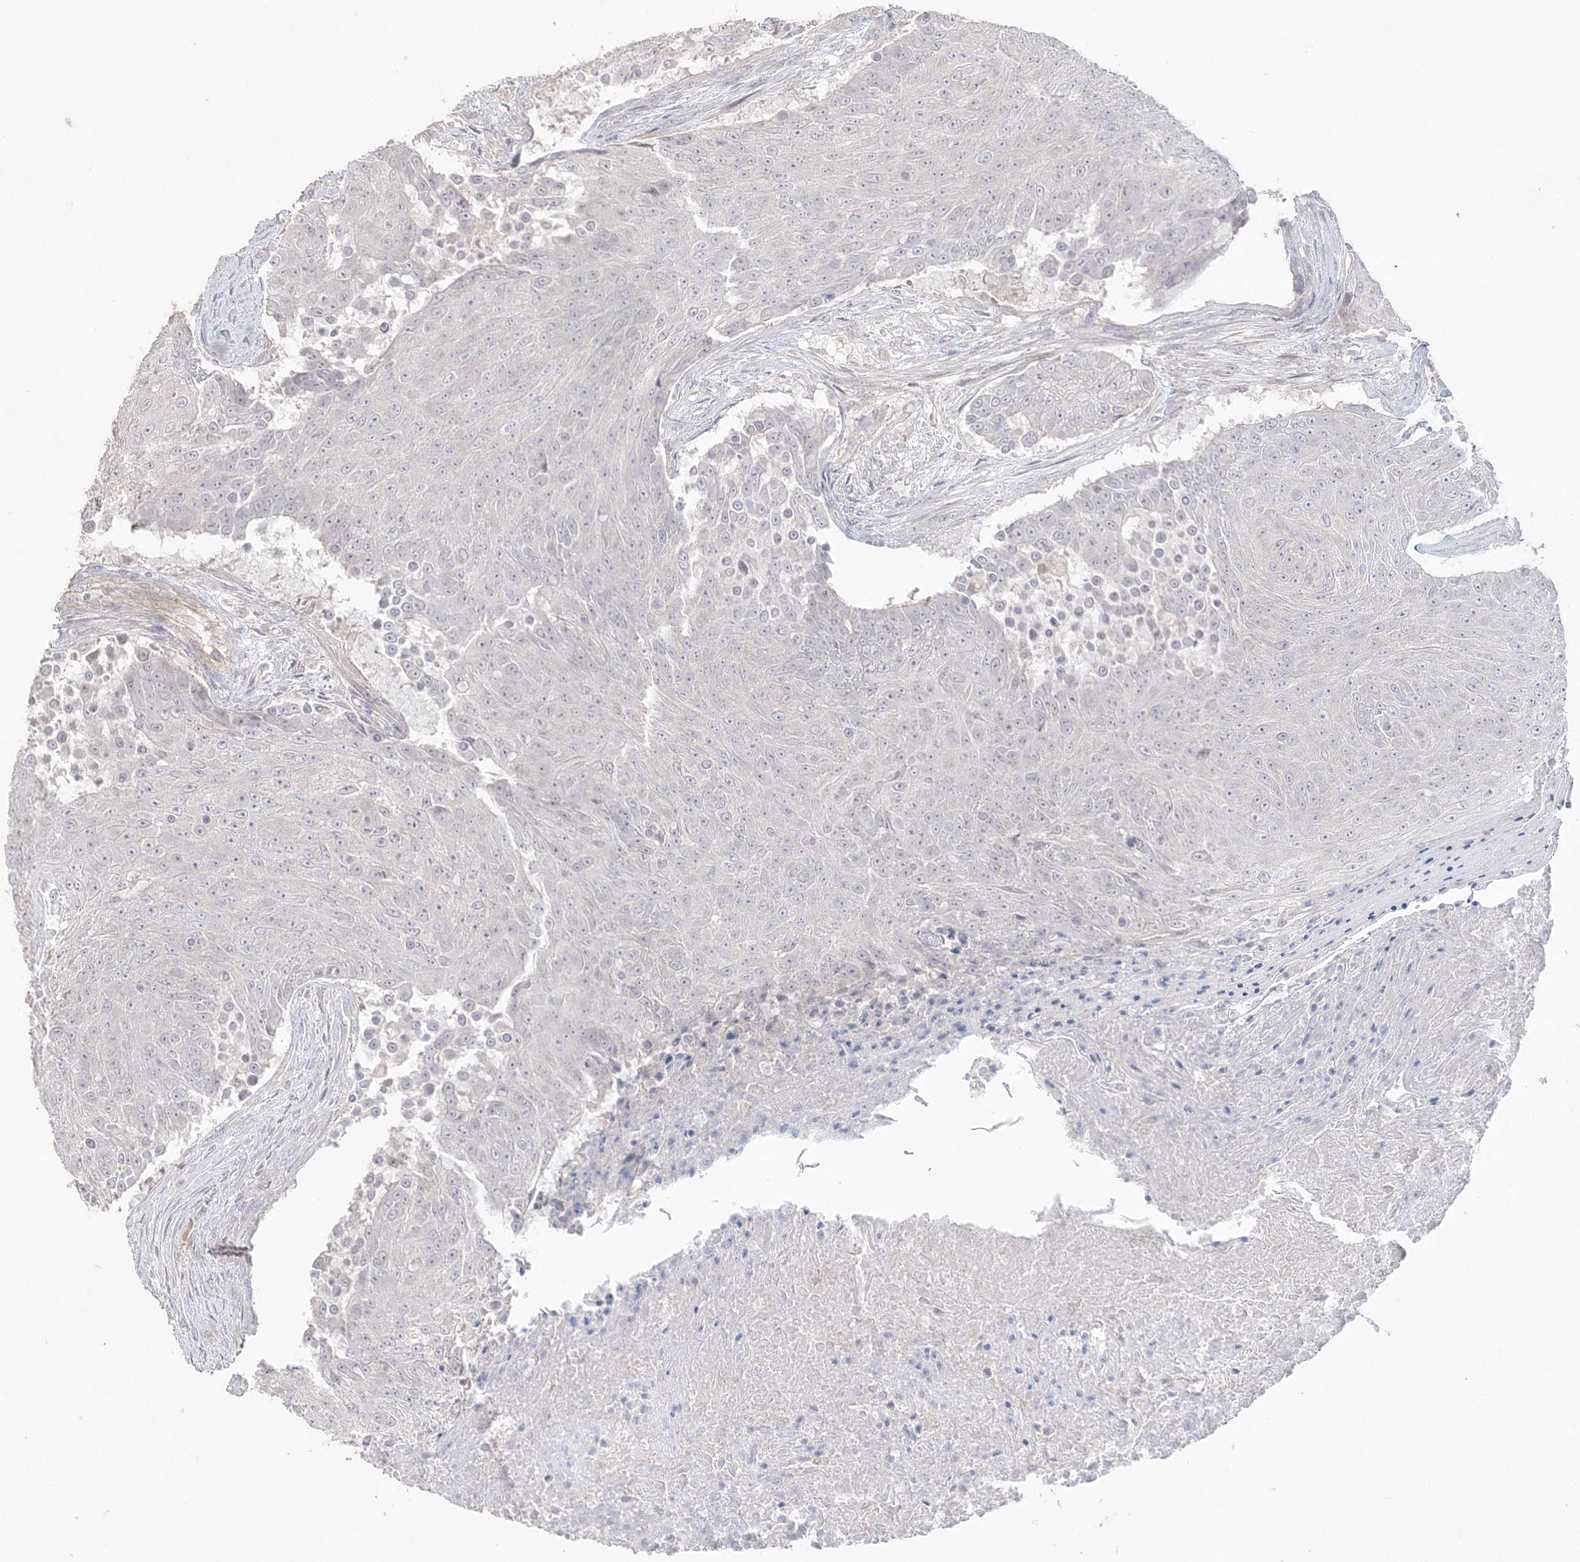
{"staining": {"intensity": "negative", "quantity": "none", "location": "none"}, "tissue": "urothelial cancer", "cell_type": "Tumor cells", "image_type": "cancer", "snomed": [{"axis": "morphology", "description": "Urothelial carcinoma, High grade"}, {"axis": "topography", "description": "Urinary bladder"}], "caption": "This is an immunohistochemistry photomicrograph of human urothelial carcinoma (high-grade). There is no expression in tumor cells.", "gene": "SH3BP4", "patient": {"sex": "female", "age": 63}}